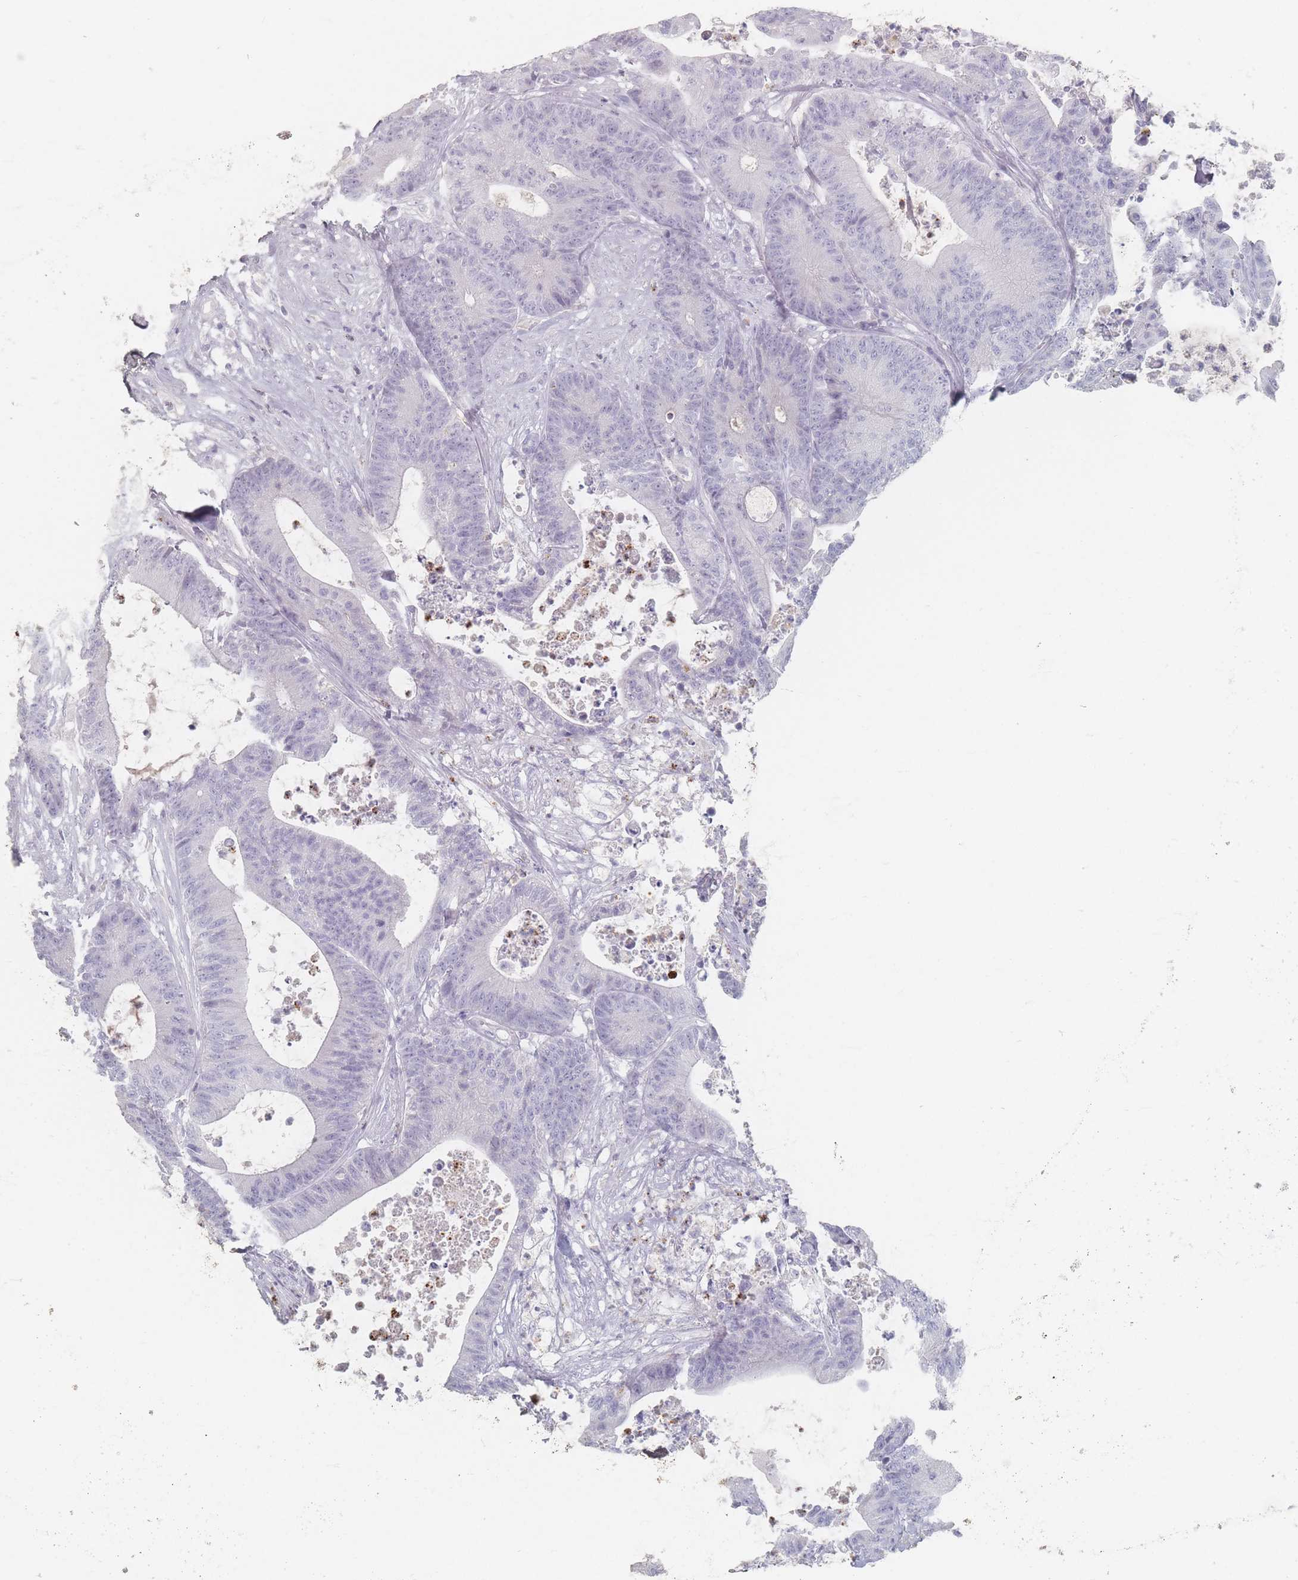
{"staining": {"intensity": "negative", "quantity": "none", "location": "none"}, "tissue": "colorectal cancer", "cell_type": "Tumor cells", "image_type": "cancer", "snomed": [{"axis": "morphology", "description": "Adenocarcinoma, NOS"}, {"axis": "topography", "description": "Colon"}], "caption": "IHC histopathology image of colorectal cancer stained for a protein (brown), which demonstrates no positivity in tumor cells.", "gene": "HELZ2", "patient": {"sex": "female", "age": 84}}